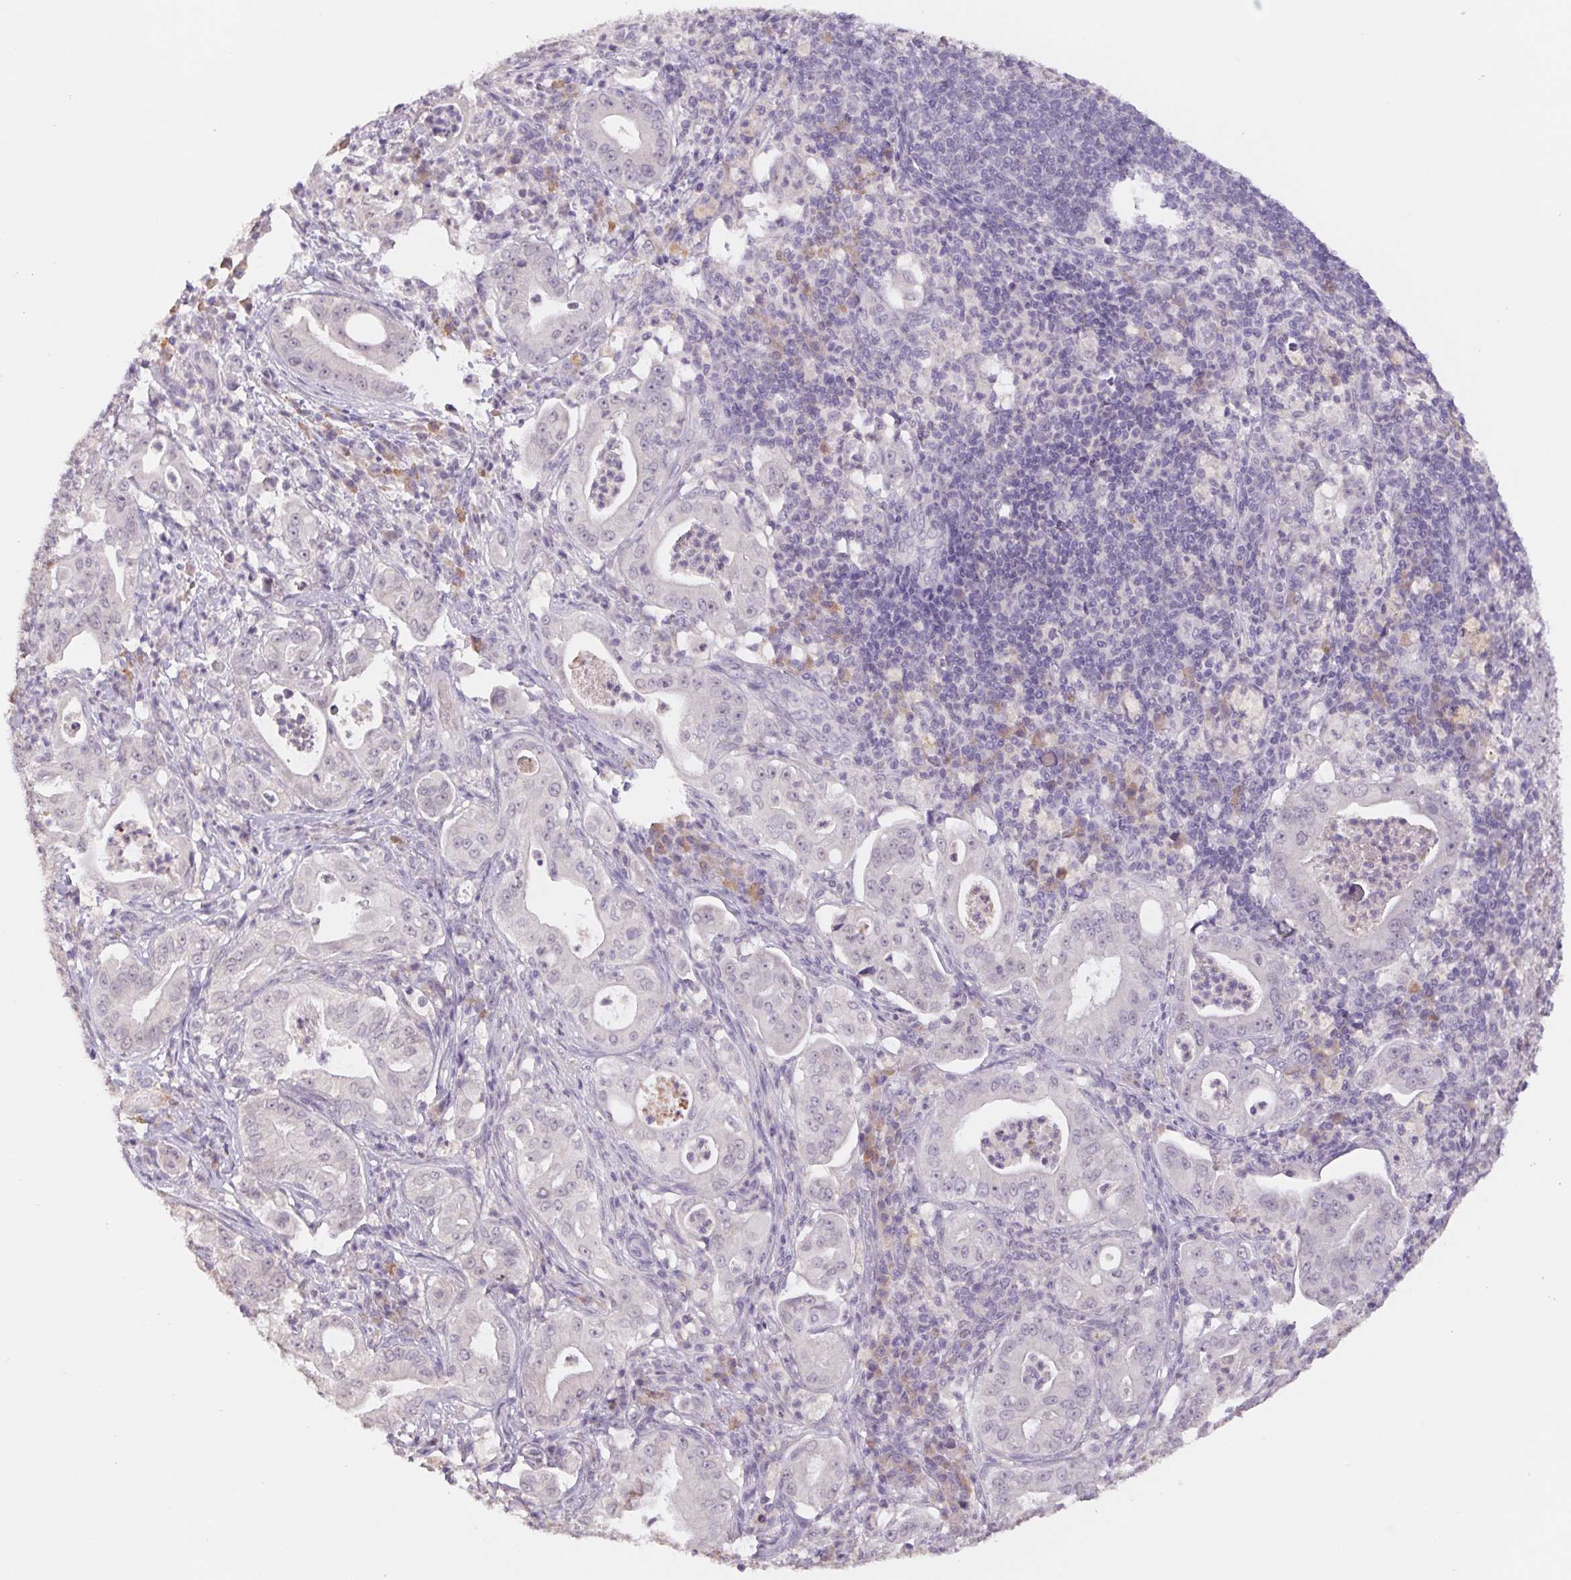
{"staining": {"intensity": "negative", "quantity": "none", "location": "none"}, "tissue": "pancreatic cancer", "cell_type": "Tumor cells", "image_type": "cancer", "snomed": [{"axis": "morphology", "description": "Adenocarcinoma, NOS"}, {"axis": "topography", "description": "Pancreas"}], "caption": "Human pancreatic cancer (adenocarcinoma) stained for a protein using immunohistochemistry exhibits no expression in tumor cells.", "gene": "PNMA8B", "patient": {"sex": "male", "age": 71}}